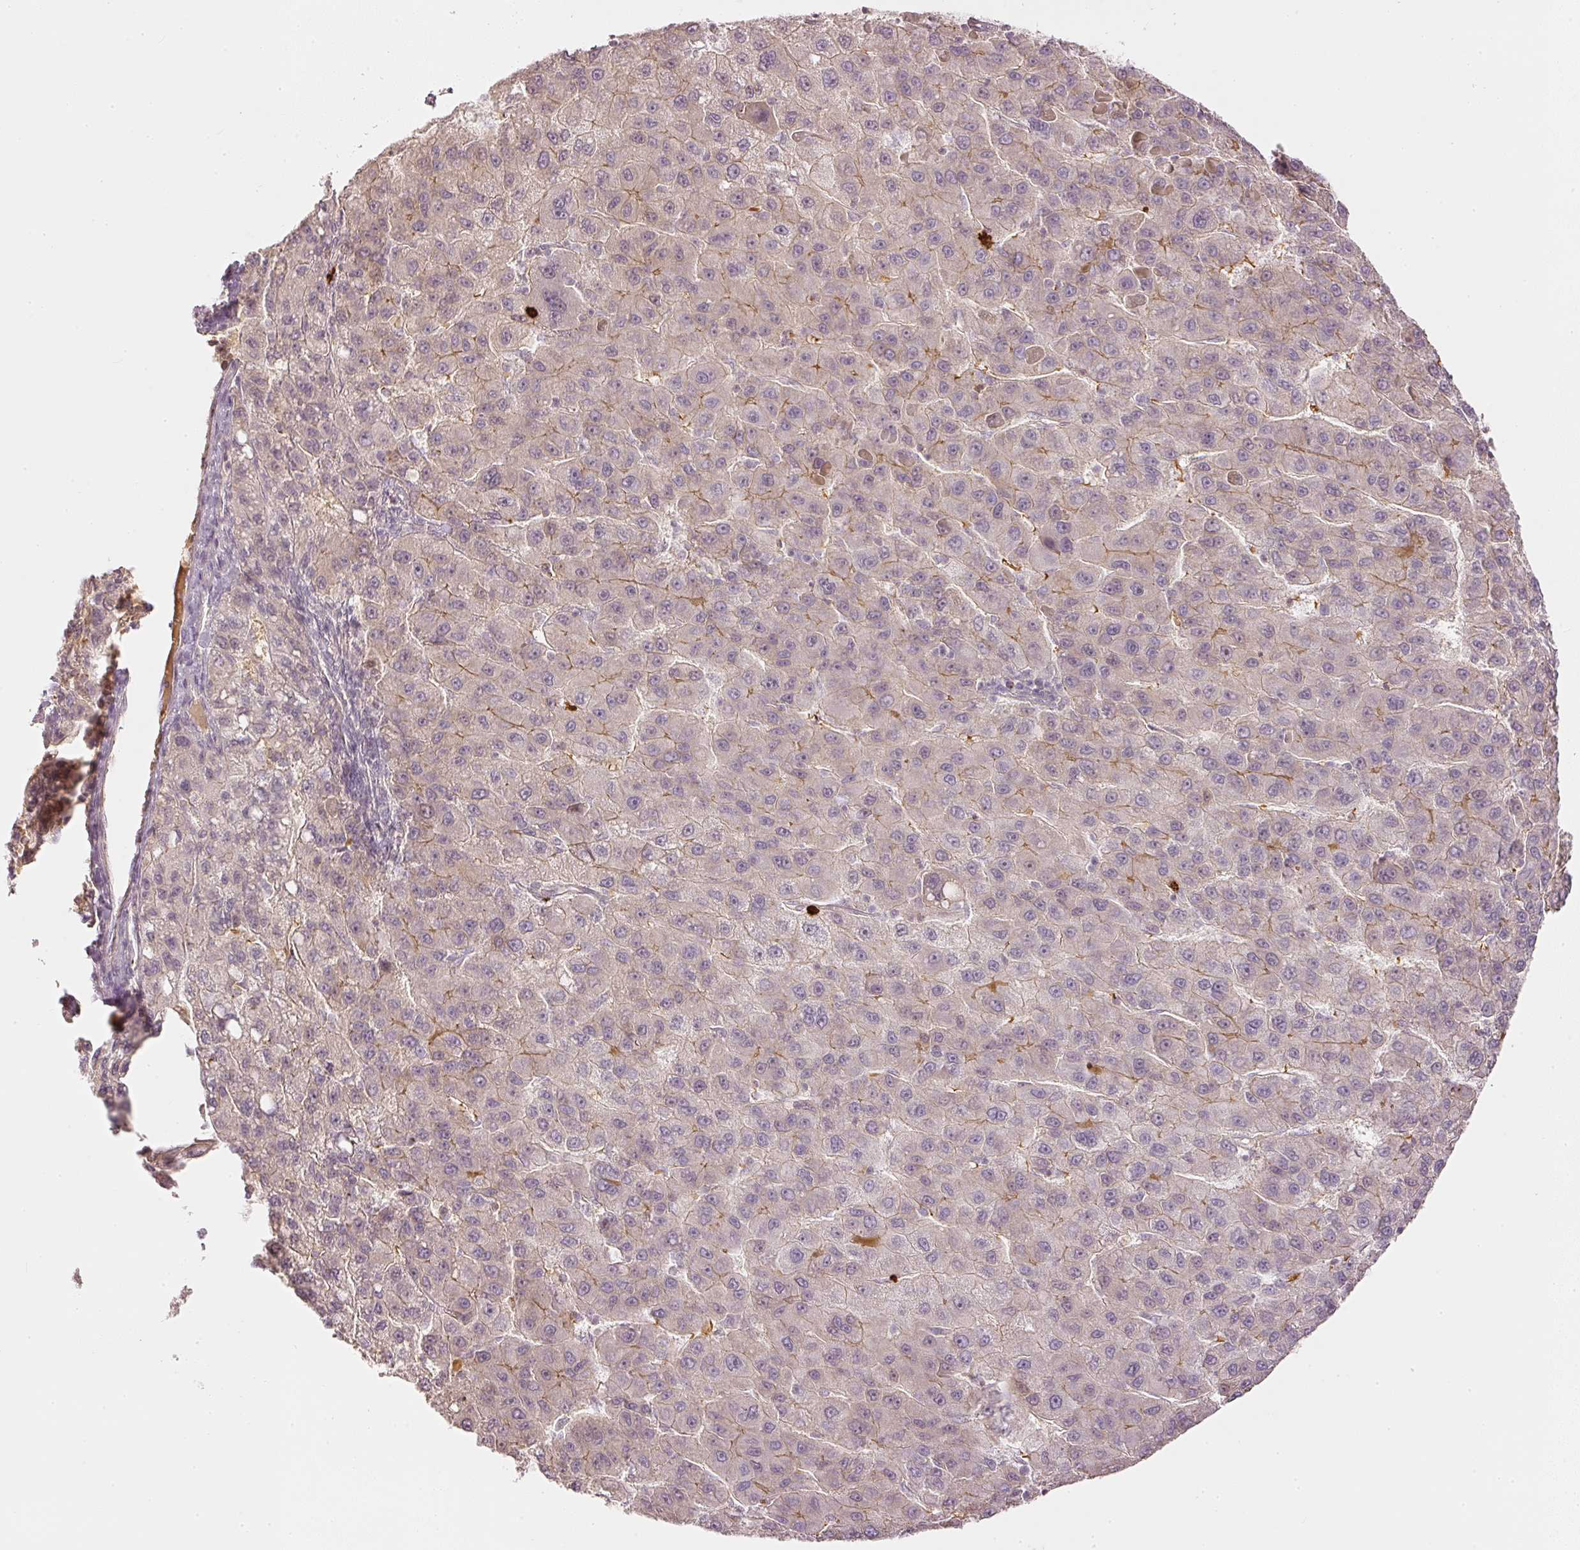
{"staining": {"intensity": "weak", "quantity": "<25%", "location": "cytoplasmic/membranous"}, "tissue": "liver cancer", "cell_type": "Tumor cells", "image_type": "cancer", "snomed": [{"axis": "morphology", "description": "Carcinoma, Hepatocellular, NOS"}, {"axis": "topography", "description": "Liver"}], "caption": "Micrograph shows no protein positivity in tumor cells of liver hepatocellular carcinoma tissue.", "gene": "GZMA", "patient": {"sex": "female", "age": 82}}